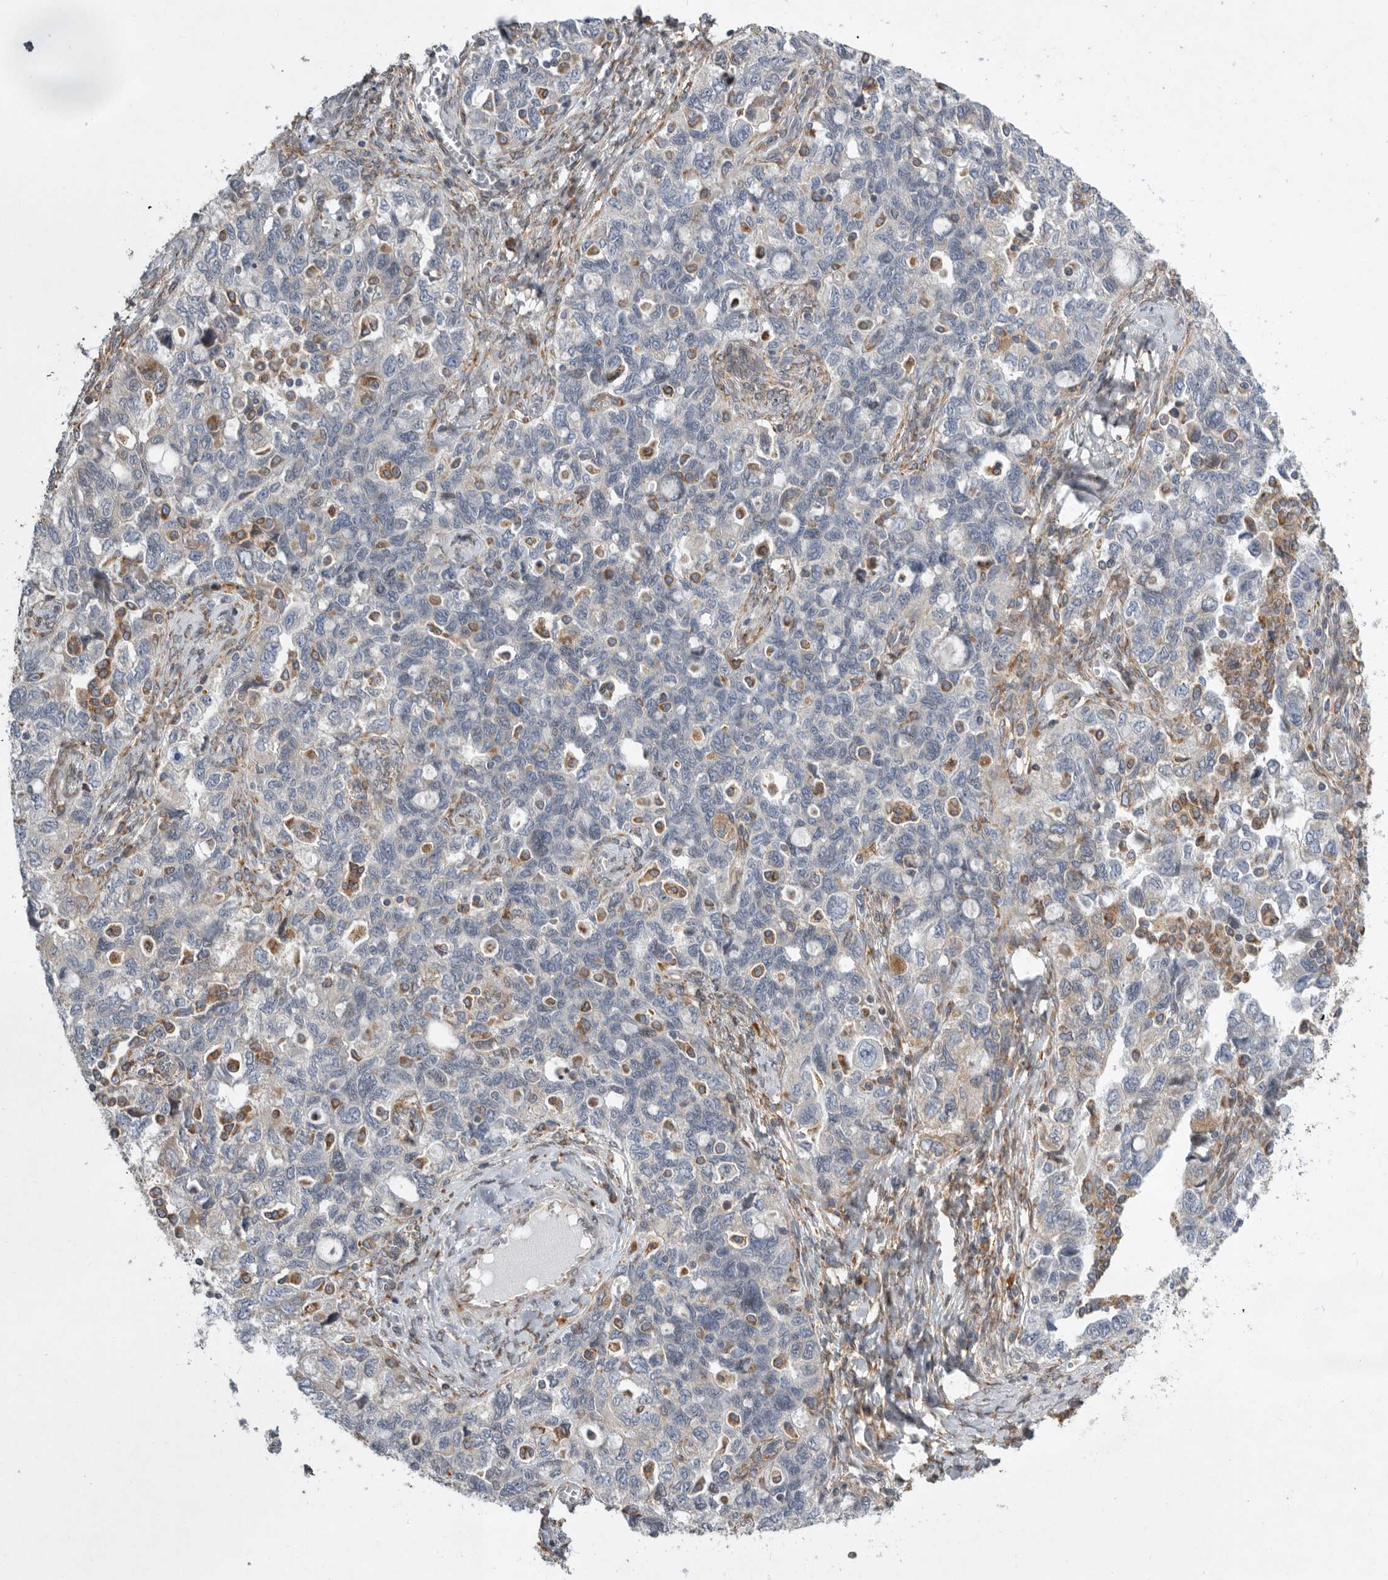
{"staining": {"intensity": "weak", "quantity": "<25%", "location": "cytoplasmic/membranous"}, "tissue": "ovarian cancer", "cell_type": "Tumor cells", "image_type": "cancer", "snomed": [{"axis": "morphology", "description": "Carcinoma, NOS"}, {"axis": "morphology", "description": "Cystadenocarcinoma, serous, NOS"}, {"axis": "topography", "description": "Ovary"}], "caption": "The micrograph reveals no significant expression in tumor cells of ovarian cancer (carcinoma).", "gene": "GANAB", "patient": {"sex": "female", "age": 69}}